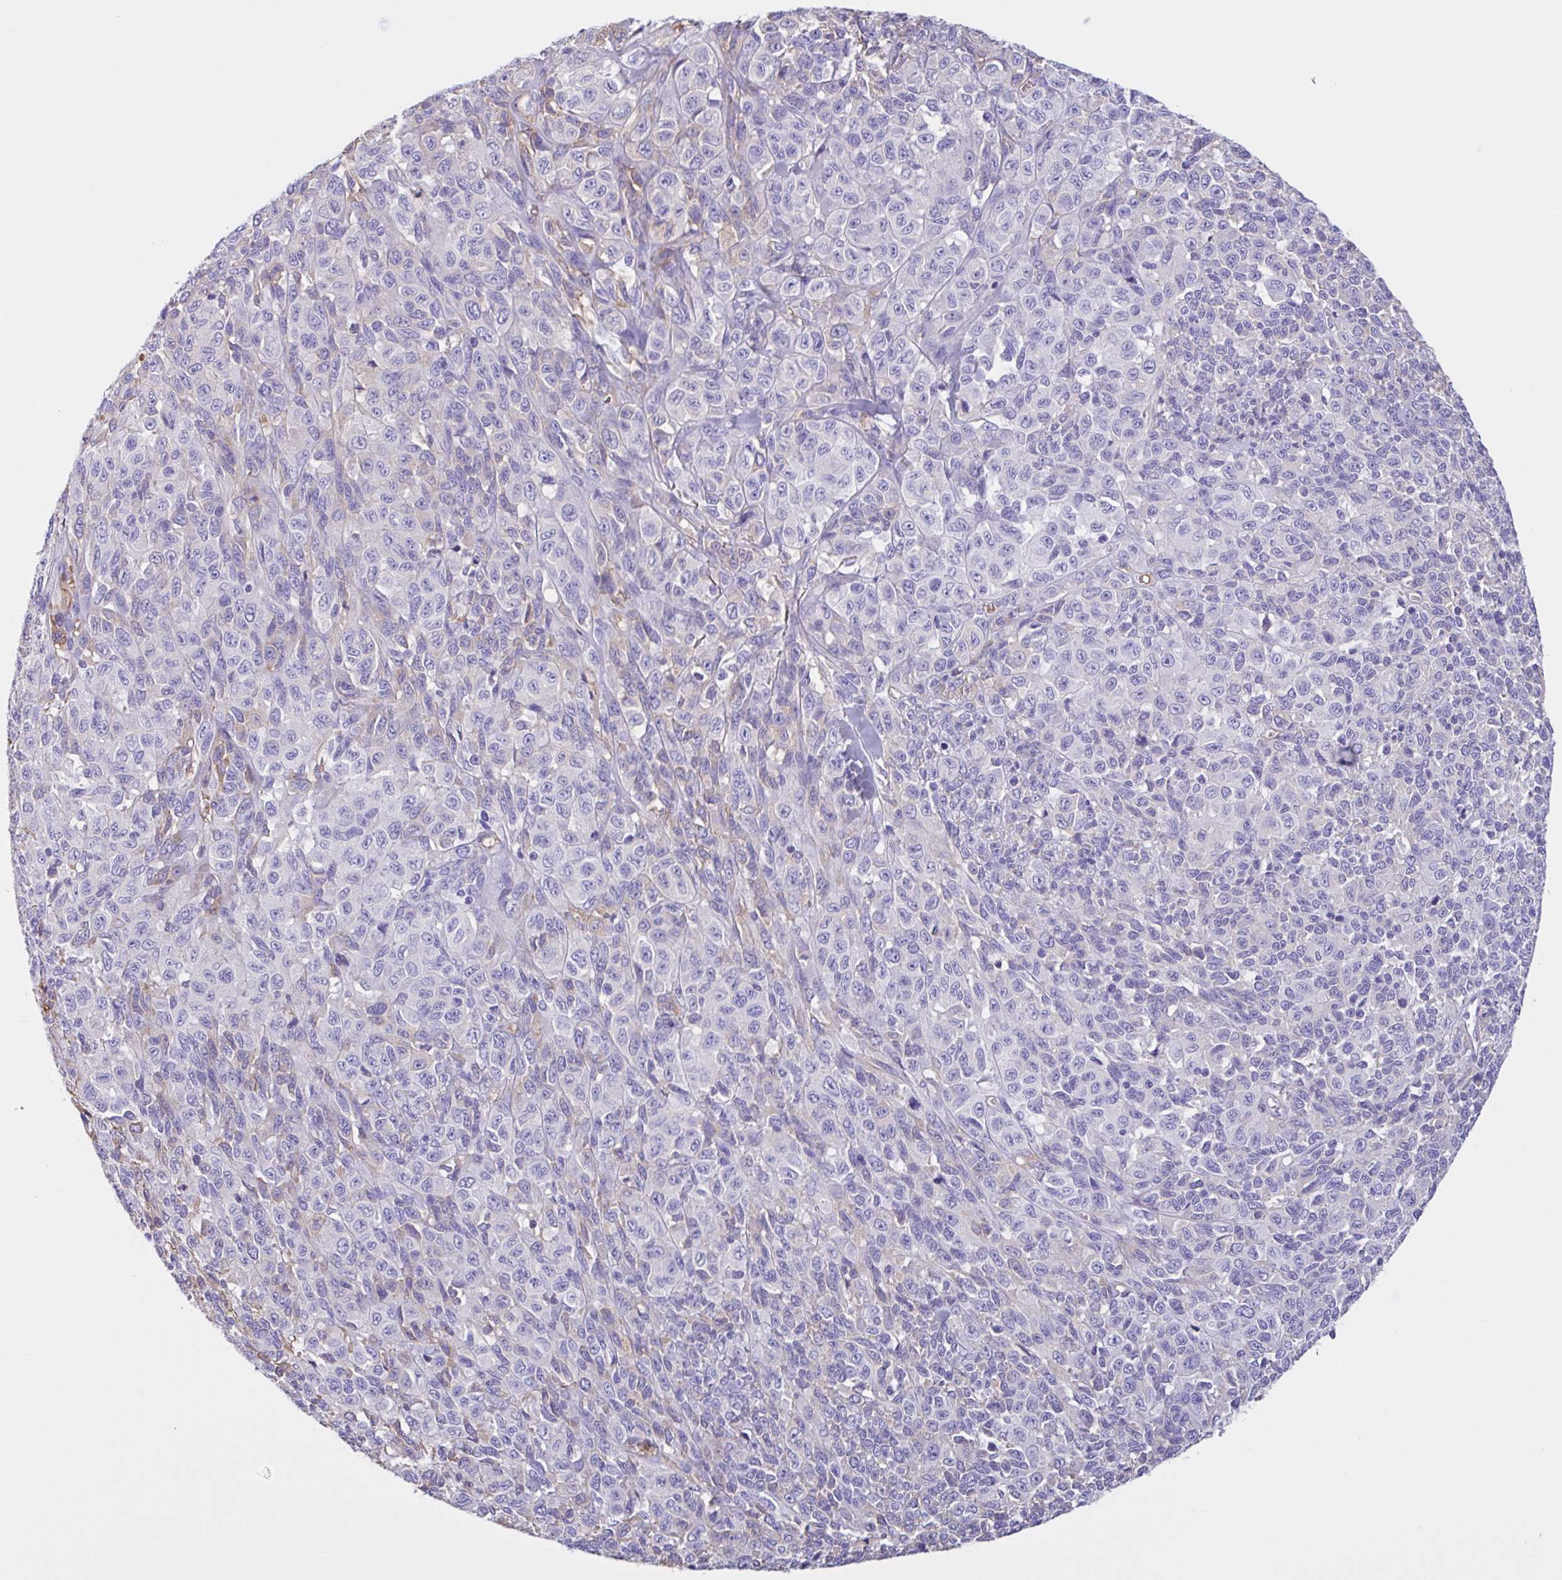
{"staining": {"intensity": "negative", "quantity": "none", "location": "none"}, "tissue": "melanoma", "cell_type": "Tumor cells", "image_type": "cancer", "snomed": [{"axis": "morphology", "description": "Malignant melanoma, NOS"}, {"axis": "topography", "description": "Skin"}], "caption": "An image of melanoma stained for a protein shows no brown staining in tumor cells.", "gene": "LARGE2", "patient": {"sex": "female", "age": 66}}